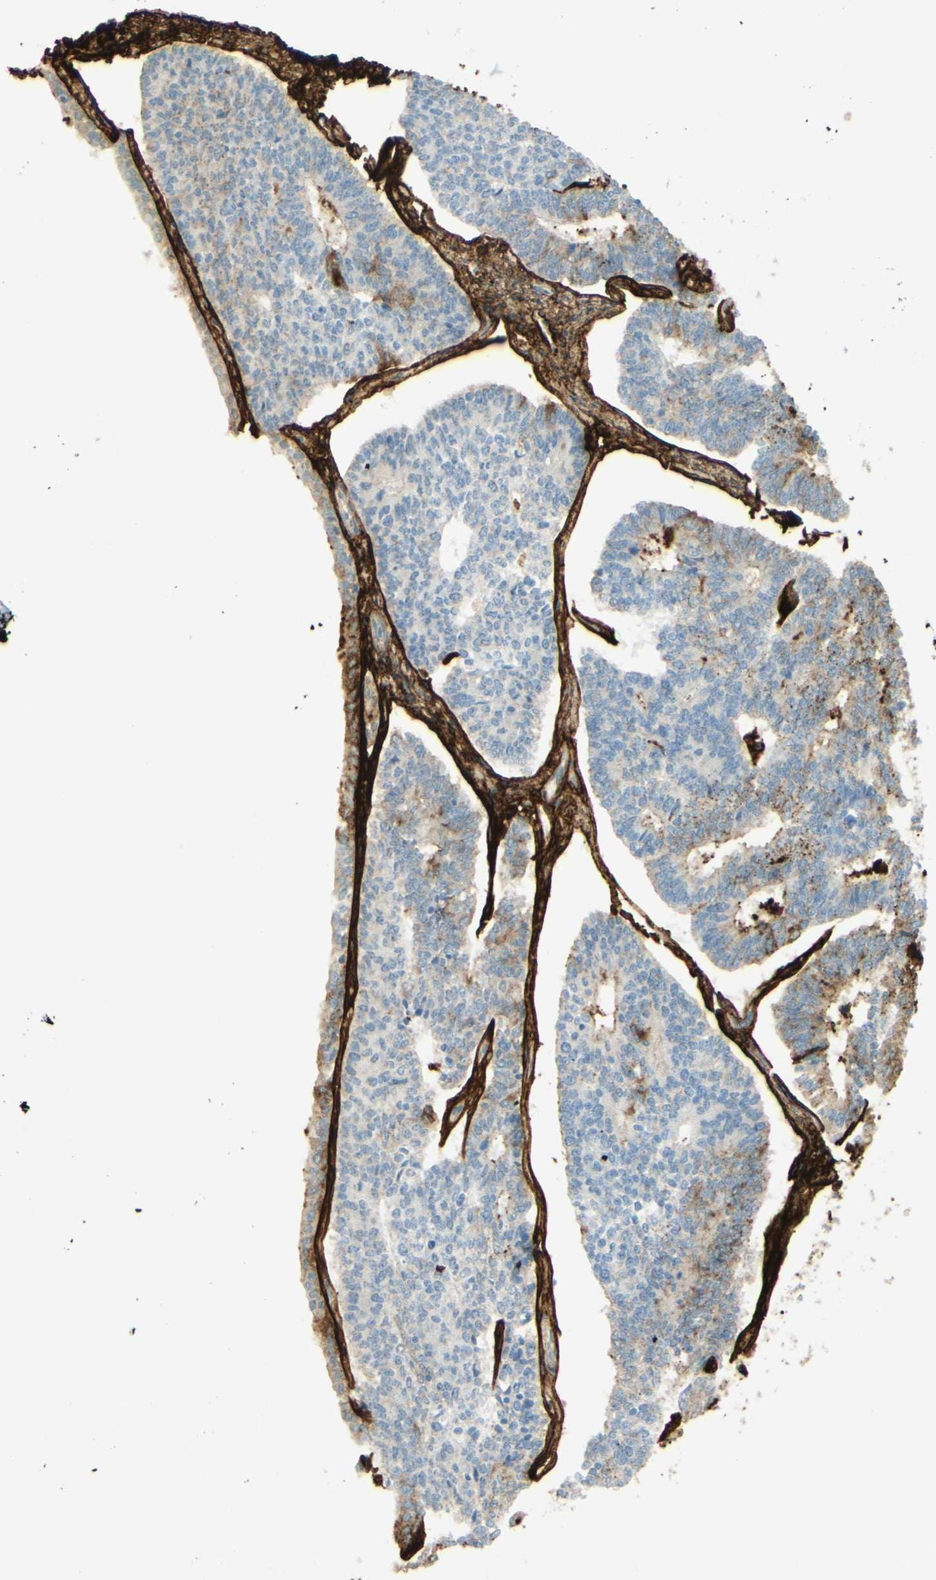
{"staining": {"intensity": "moderate", "quantity": "<25%", "location": "cytoplasmic/membranous"}, "tissue": "endometrial cancer", "cell_type": "Tumor cells", "image_type": "cancer", "snomed": [{"axis": "morphology", "description": "Adenocarcinoma, NOS"}, {"axis": "topography", "description": "Endometrium"}], "caption": "DAB immunohistochemical staining of adenocarcinoma (endometrial) reveals moderate cytoplasmic/membranous protein expression in about <25% of tumor cells. Using DAB (3,3'-diaminobenzidine) (brown) and hematoxylin (blue) stains, captured at high magnification using brightfield microscopy.", "gene": "TNN", "patient": {"sex": "female", "age": 70}}